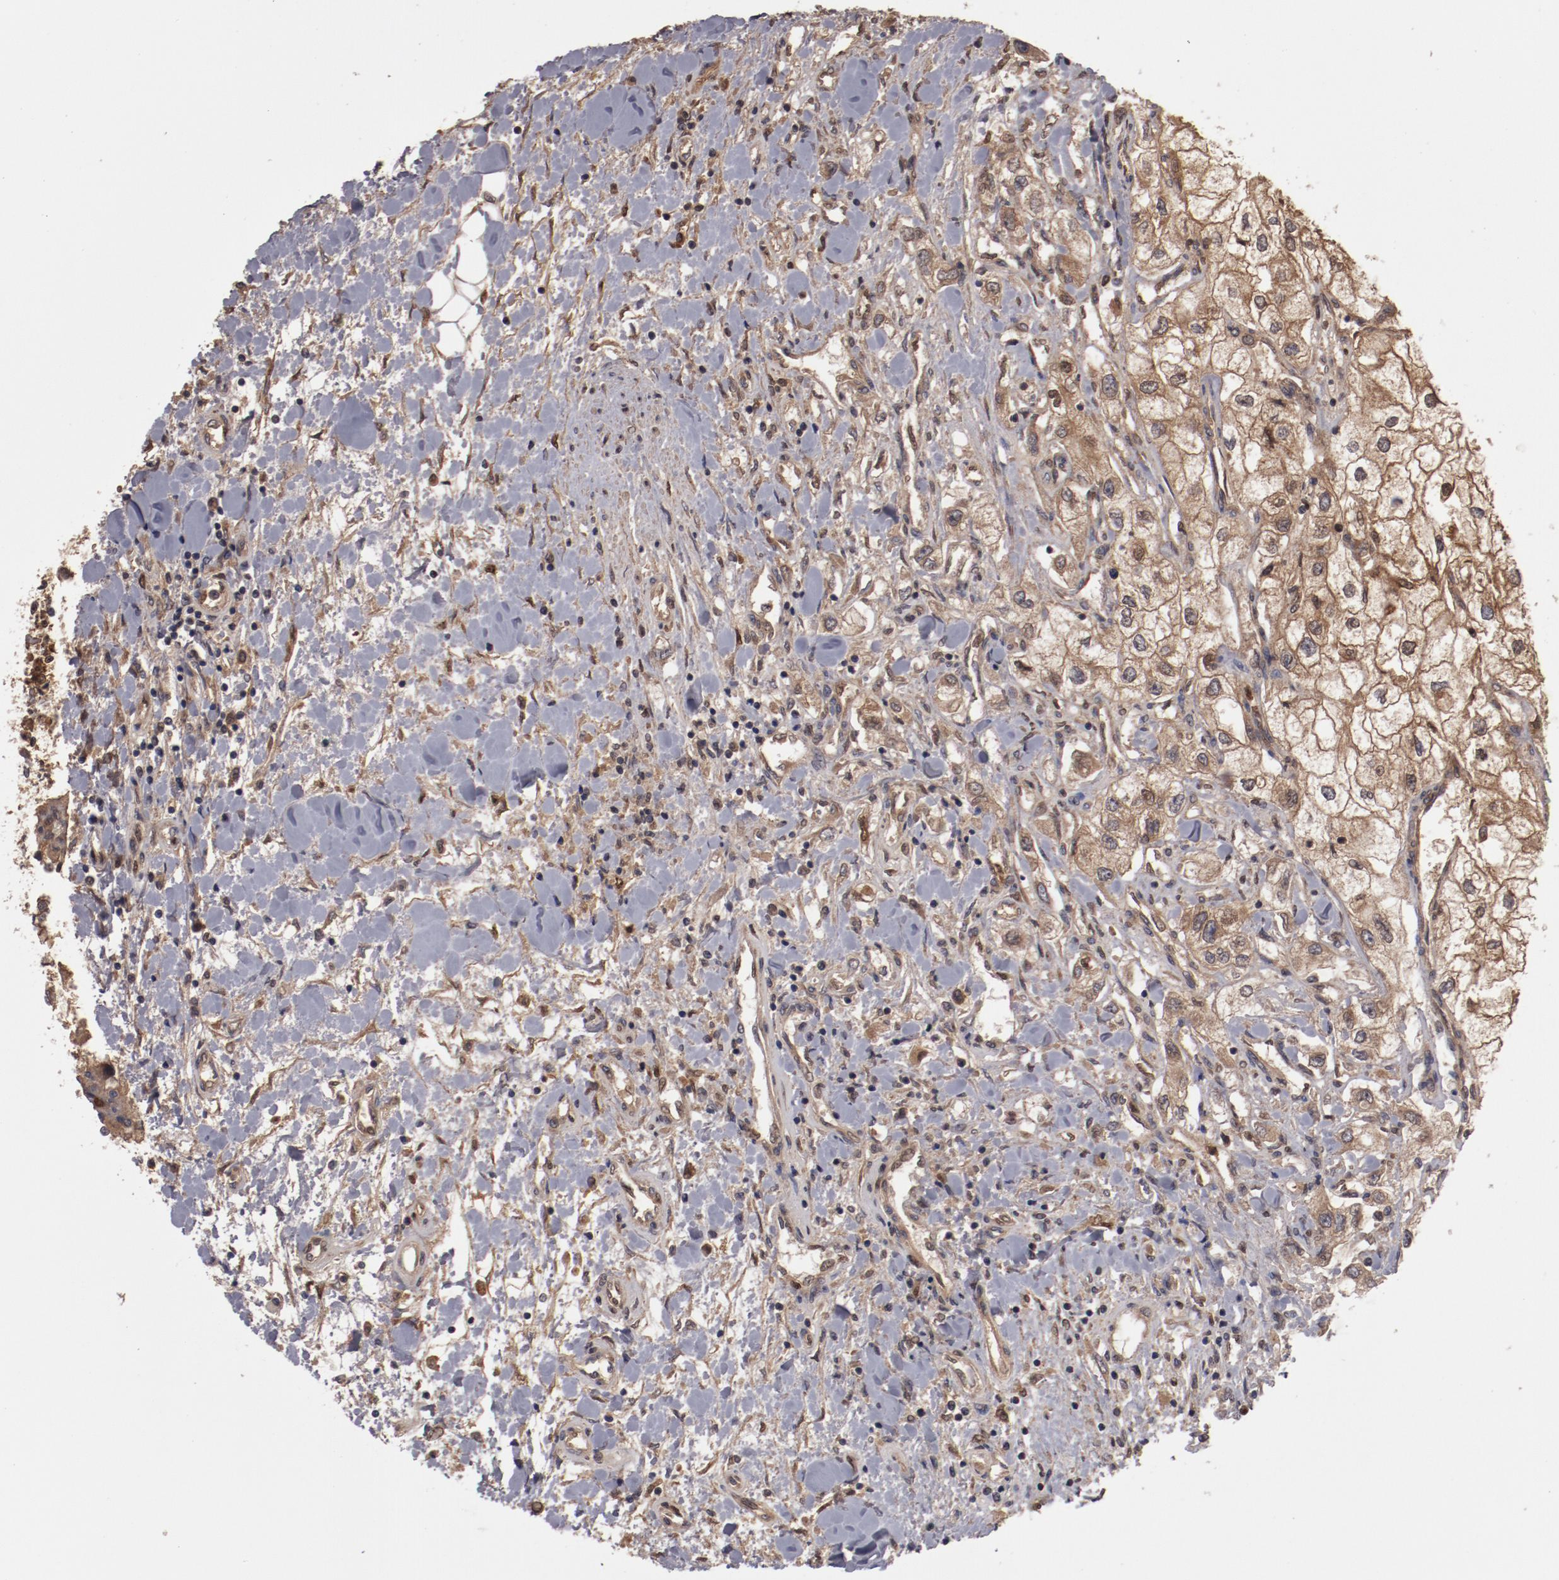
{"staining": {"intensity": "weak", "quantity": ">75%", "location": "cytoplasmic/membranous,nuclear"}, "tissue": "renal cancer", "cell_type": "Tumor cells", "image_type": "cancer", "snomed": [{"axis": "morphology", "description": "Adenocarcinoma, NOS"}, {"axis": "topography", "description": "Kidney"}], "caption": "DAB (3,3'-diaminobenzidine) immunohistochemical staining of renal adenocarcinoma exhibits weak cytoplasmic/membranous and nuclear protein positivity in approximately >75% of tumor cells.", "gene": "SERPINA7", "patient": {"sex": "male", "age": 57}}